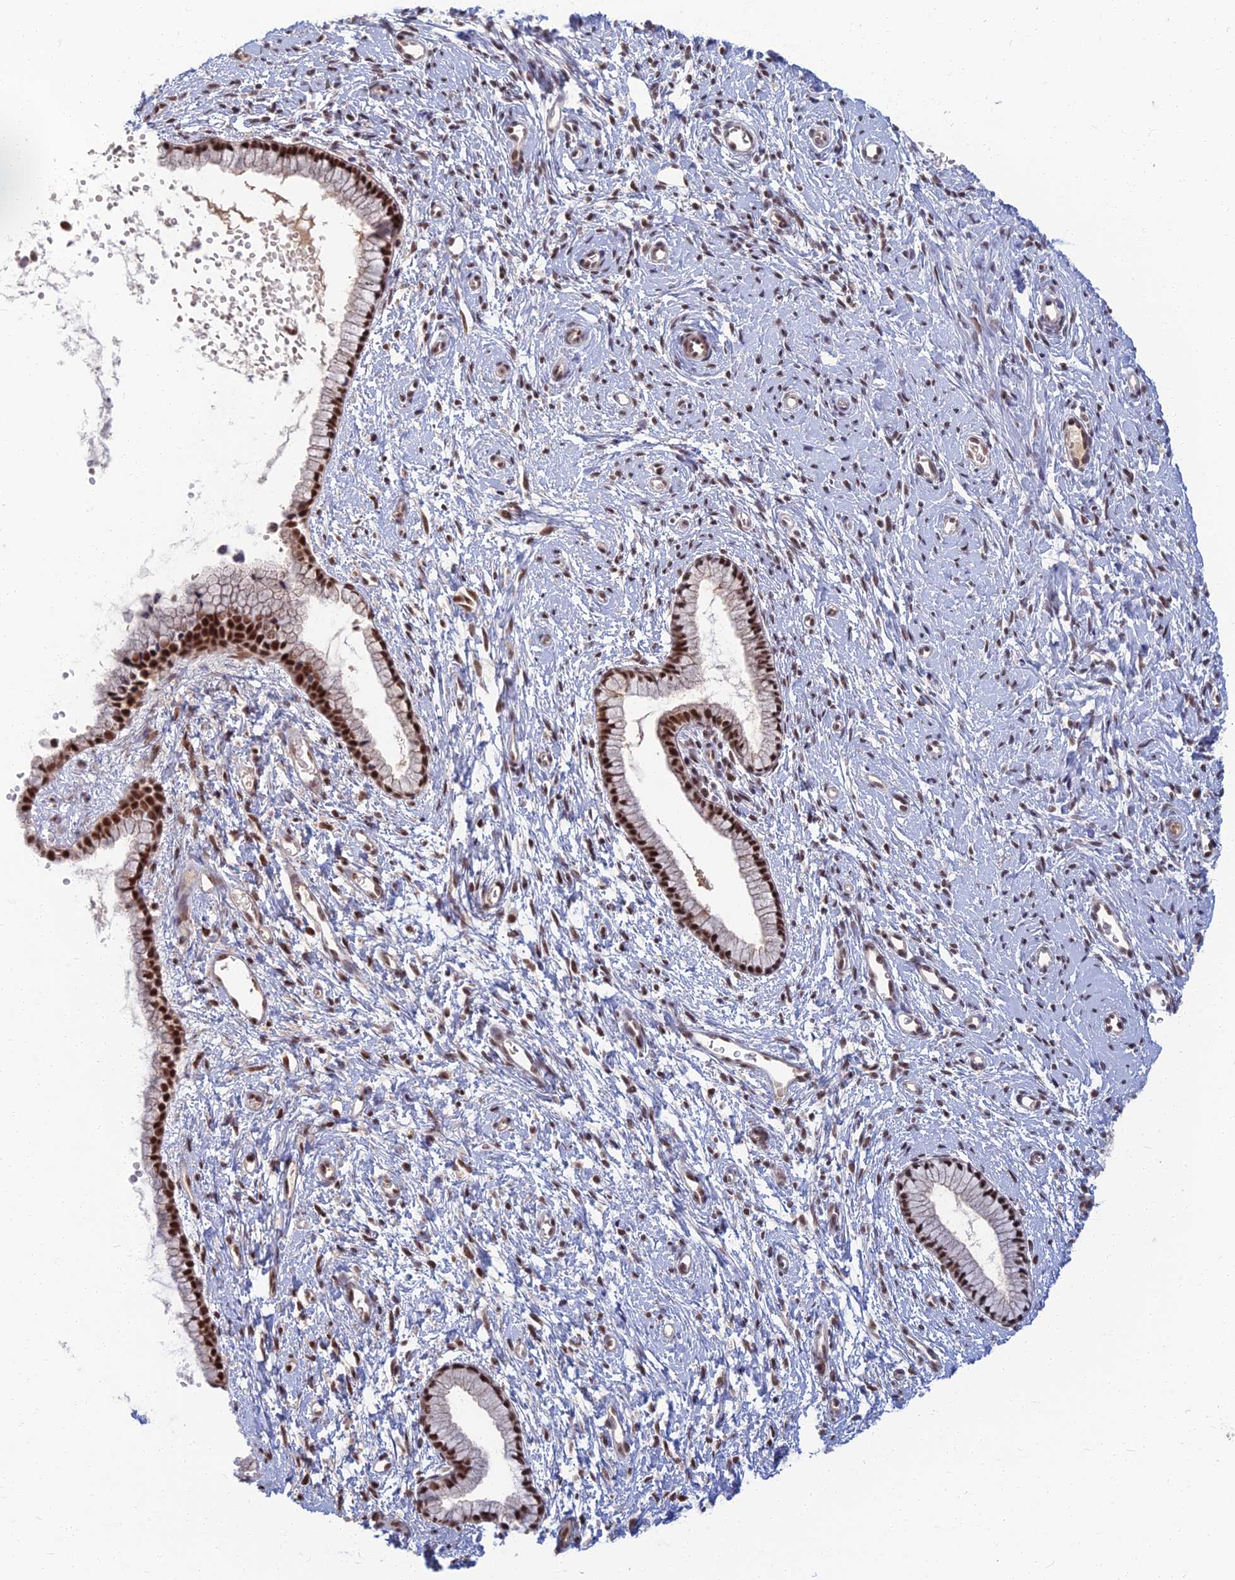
{"staining": {"intensity": "strong", "quantity": ">75%", "location": "nuclear"}, "tissue": "cervix", "cell_type": "Glandular cells", "image_type": "normal", "snomed": [{"axis": "morphology", "description": "Normal tissue, NOS"}, {"axis": "topography", "description": "Cervix"}], "caption": "Protein staining of benign cervix shows strong nuclear positivity in about >75% of glandular cells. The staining is performed using DAB brown chromogen to label protein expression. The nuclei are counter-stained blue using hematoxylin.", "gene": "TCEA2", "patient": {"sex": "female", "age": 57}}